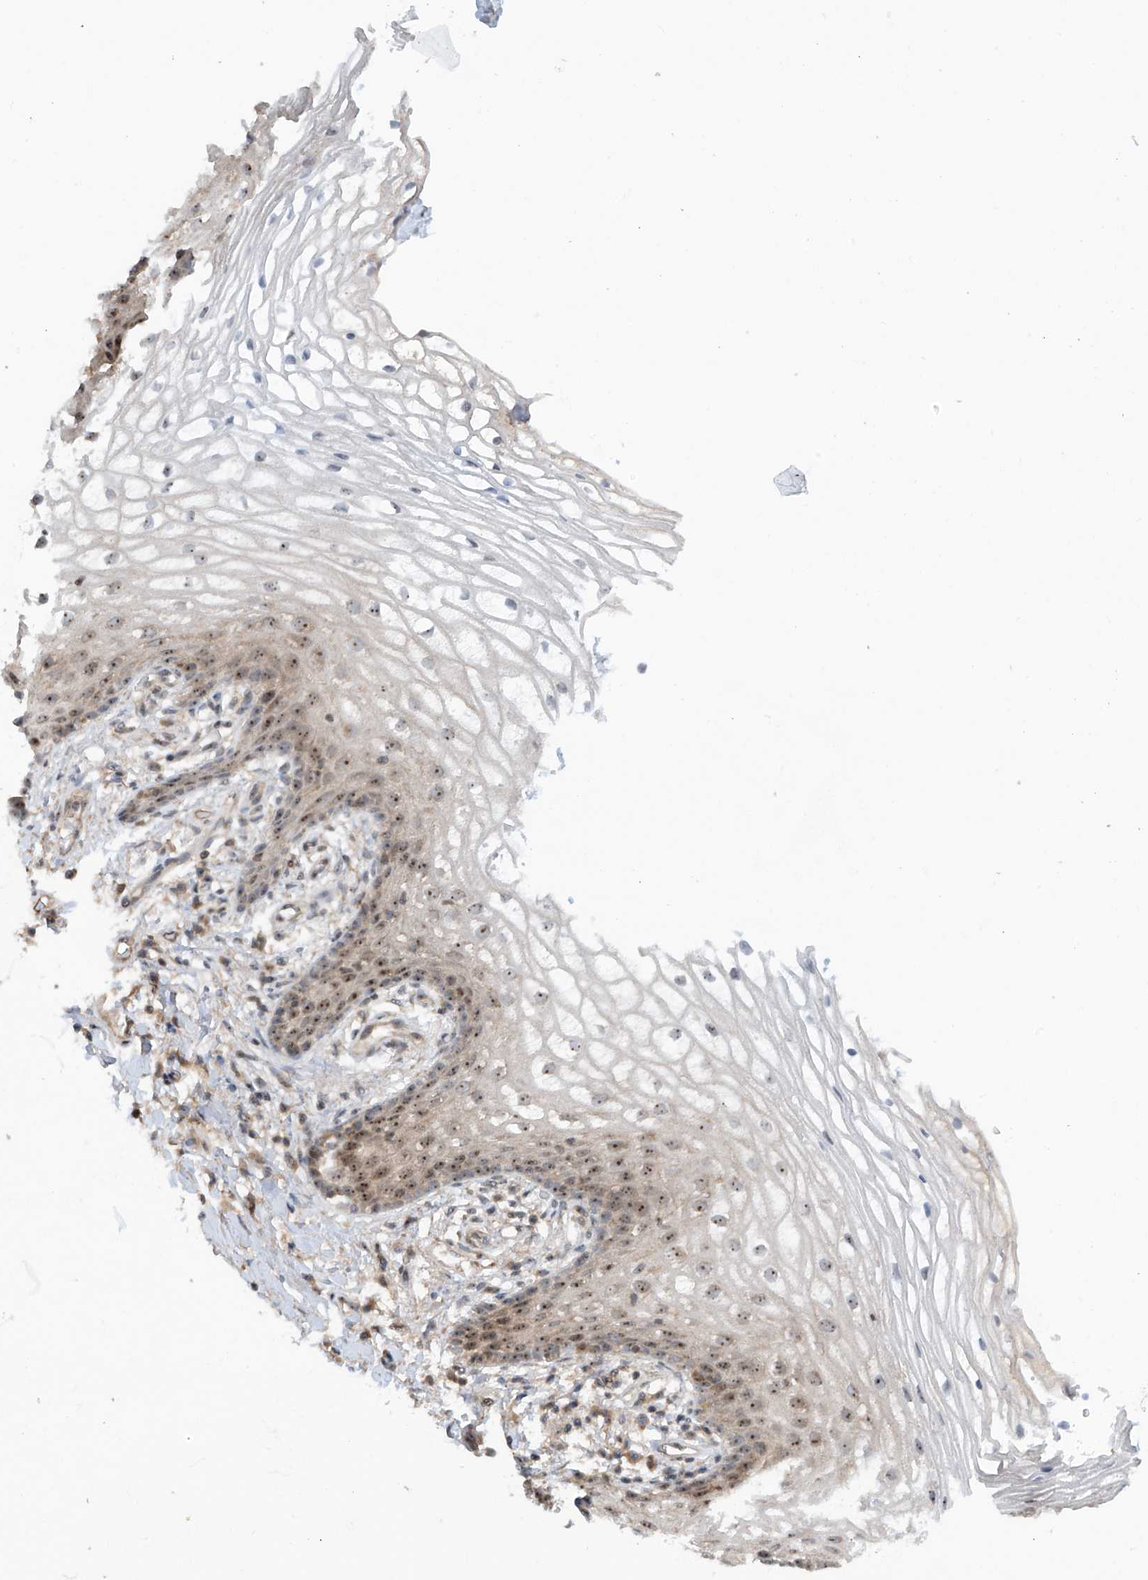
{"staining": {"intensity": "moderate", "quantity": "25%-75%", "location": "nuclear"}, "tissue": "vagina", "cell_type": "Squamous epithelial cells", "image_type": "normal", "snomed": [{"axis": "morphology", "description": "Normal tissue, NOS"}, {"axis": "topography", "description": "Vagina"}], "caption": "There is medium levels of moderate nuclear positivity in squamous epithelial cells of benign vagina, as demonstrated by immunohistochemical staining (brown color).", "gene": "C1orf131", "patient": {"sex": "female", "age": 60}}